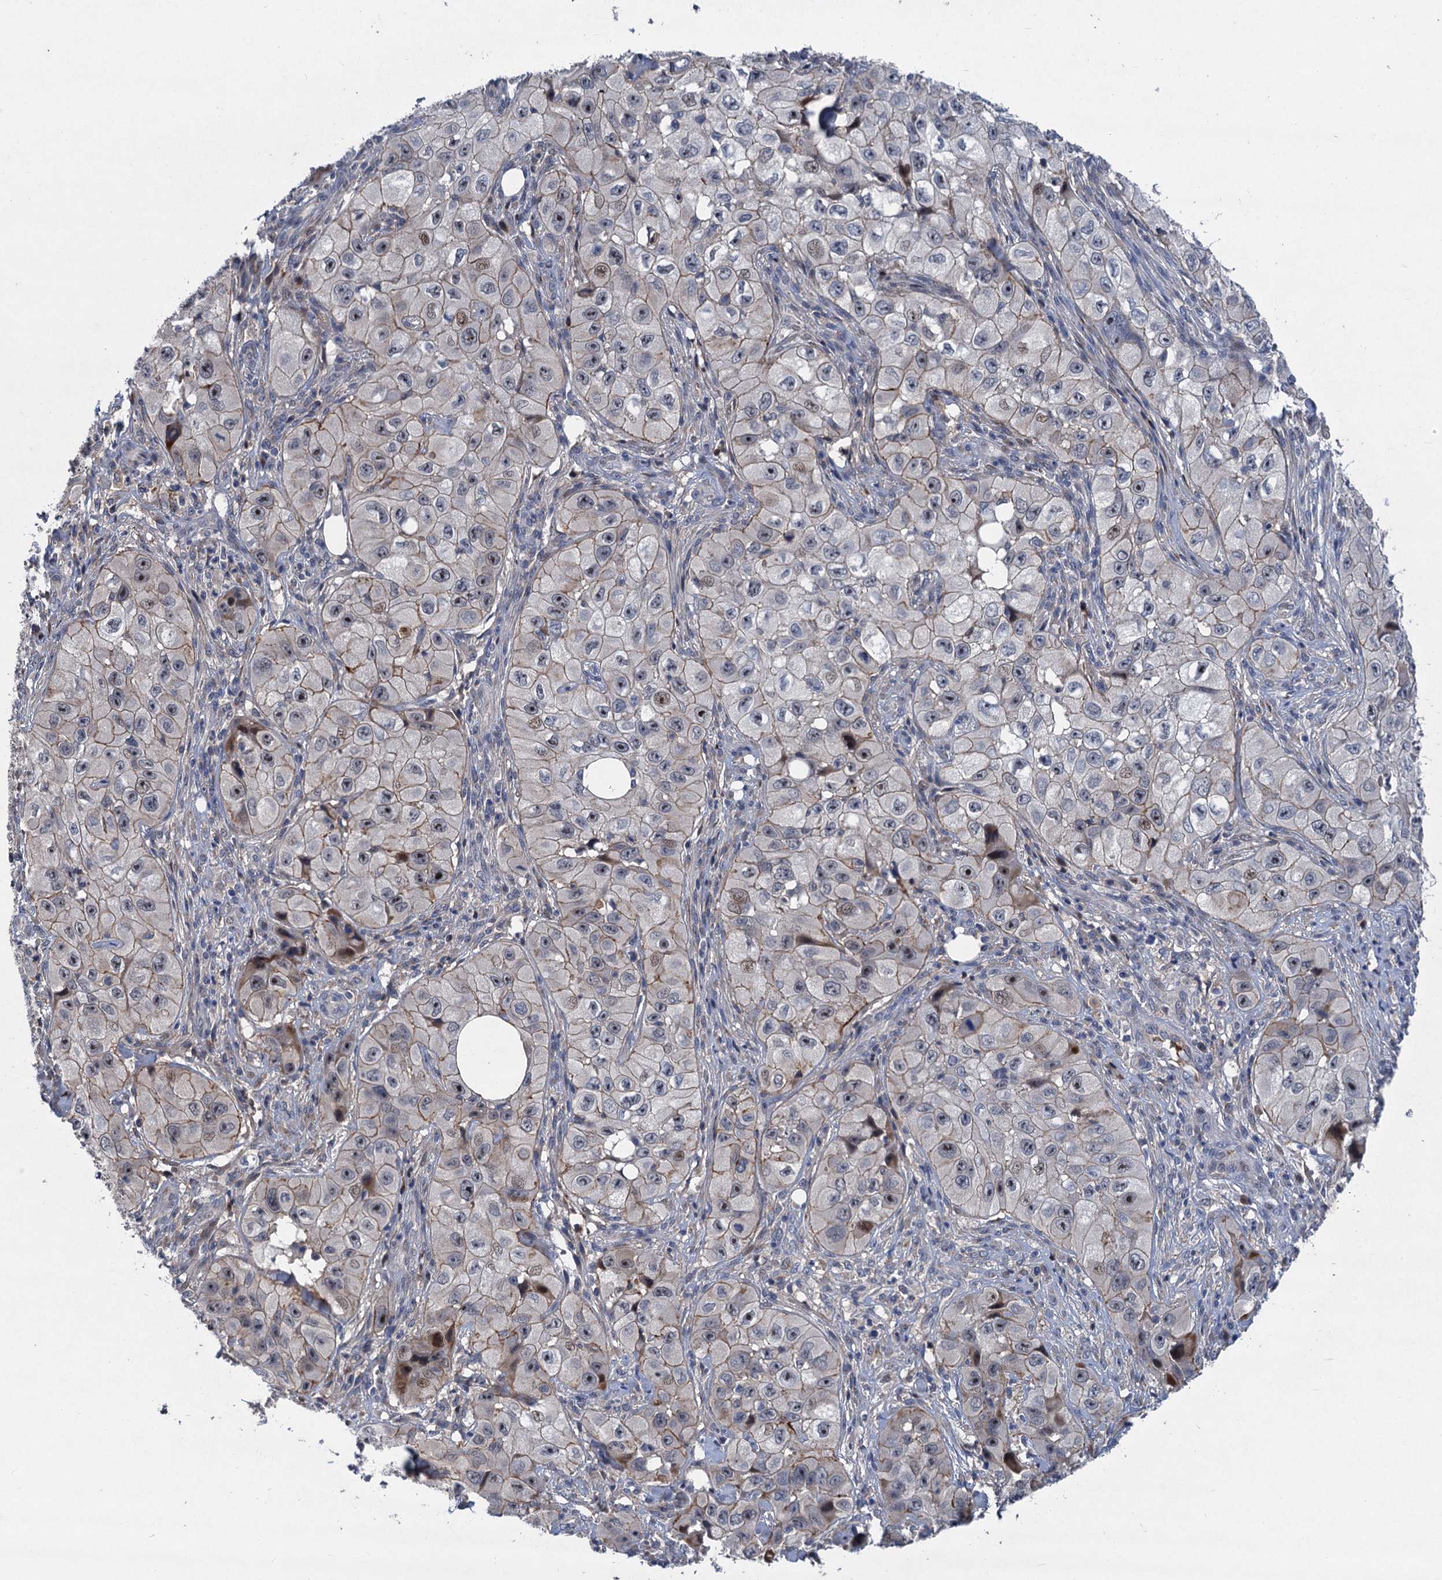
{"staining": {"intensity": "weak", "quantity": ">75%", "location": "cytoplasmic/membranous"}, "tissue": "skin cancer", "cell_type": "Tumor cells", "image_type": "cancer", "snomed": [{"axis": "morphology", "description": "Squamous cell carcinoma, NOS"}, {"axis": "topography", "description": "Skin"}, {"axis": "topography", "description": "Subcutis"}], "caption": "A photomicrograph showing weak cytoplasmic/membranous positivity in approximately >75% of tumor cells in squamous cell carcinoma (skin), as visualized by brown immunohistochemical staining.", "gene": "TRAF7", "patient": {"sex": "male", "age": 73}}